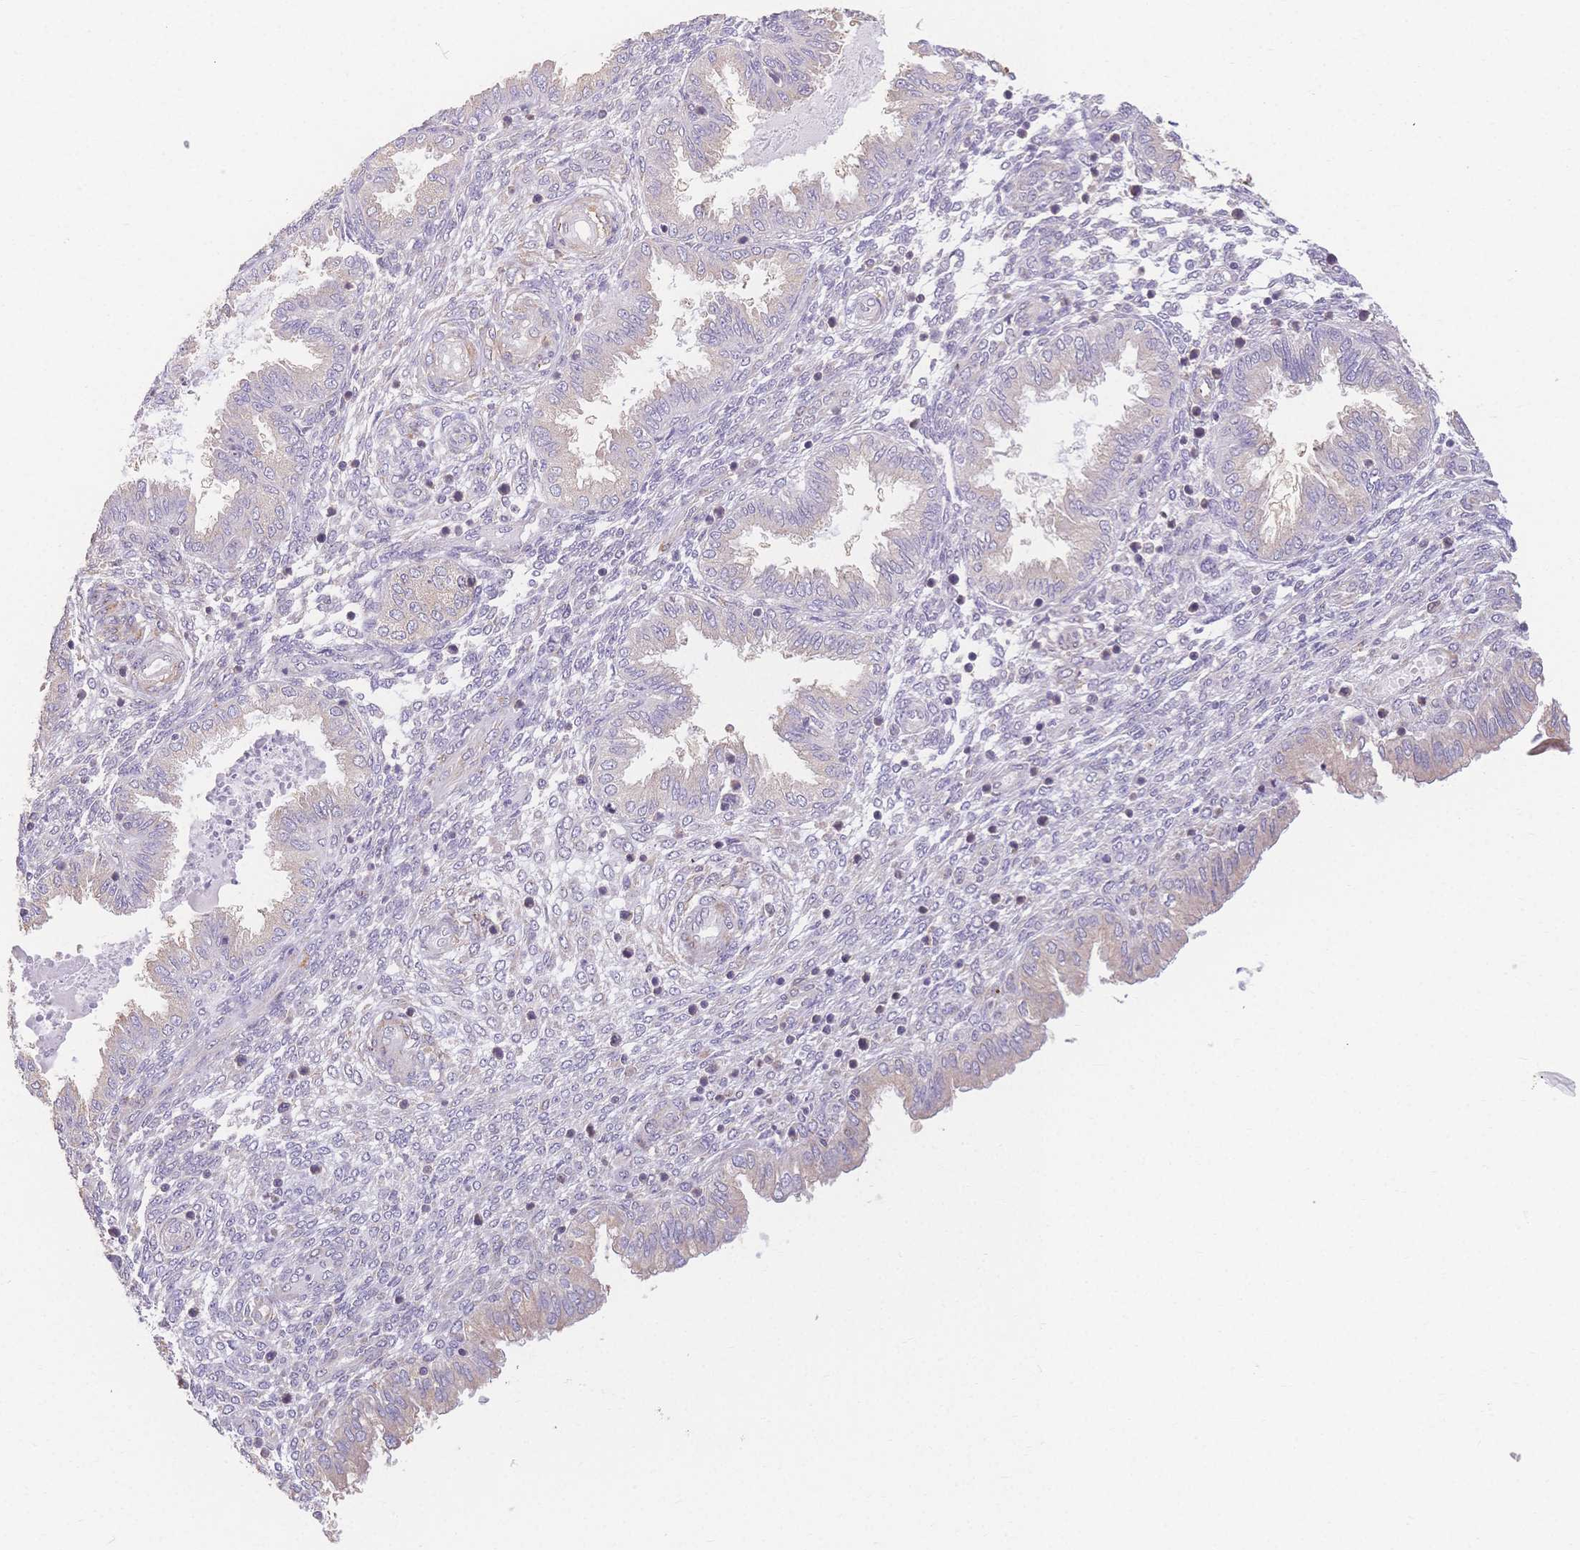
{"staining": {"intensity": "negative", "quantity": "none", "location": "none"}, "tissue": "endometrium", "cell_type": "Cells in endometrial stroma", "image_type": "normal", "snomed": [{"axis": "morphology", "description": "Normal tissue, NOS"}, {"axis": "topography", "description": "Endometrium"}], "caption": "A high-resolution histopathology image shows immunohistochemistry (IHC) staining of unremarkable endometrium, which shows no significant expression in cells in endometrial stroma.", "gene": "HS3ST5", "patient": {"sex": "female", "age": 33}}